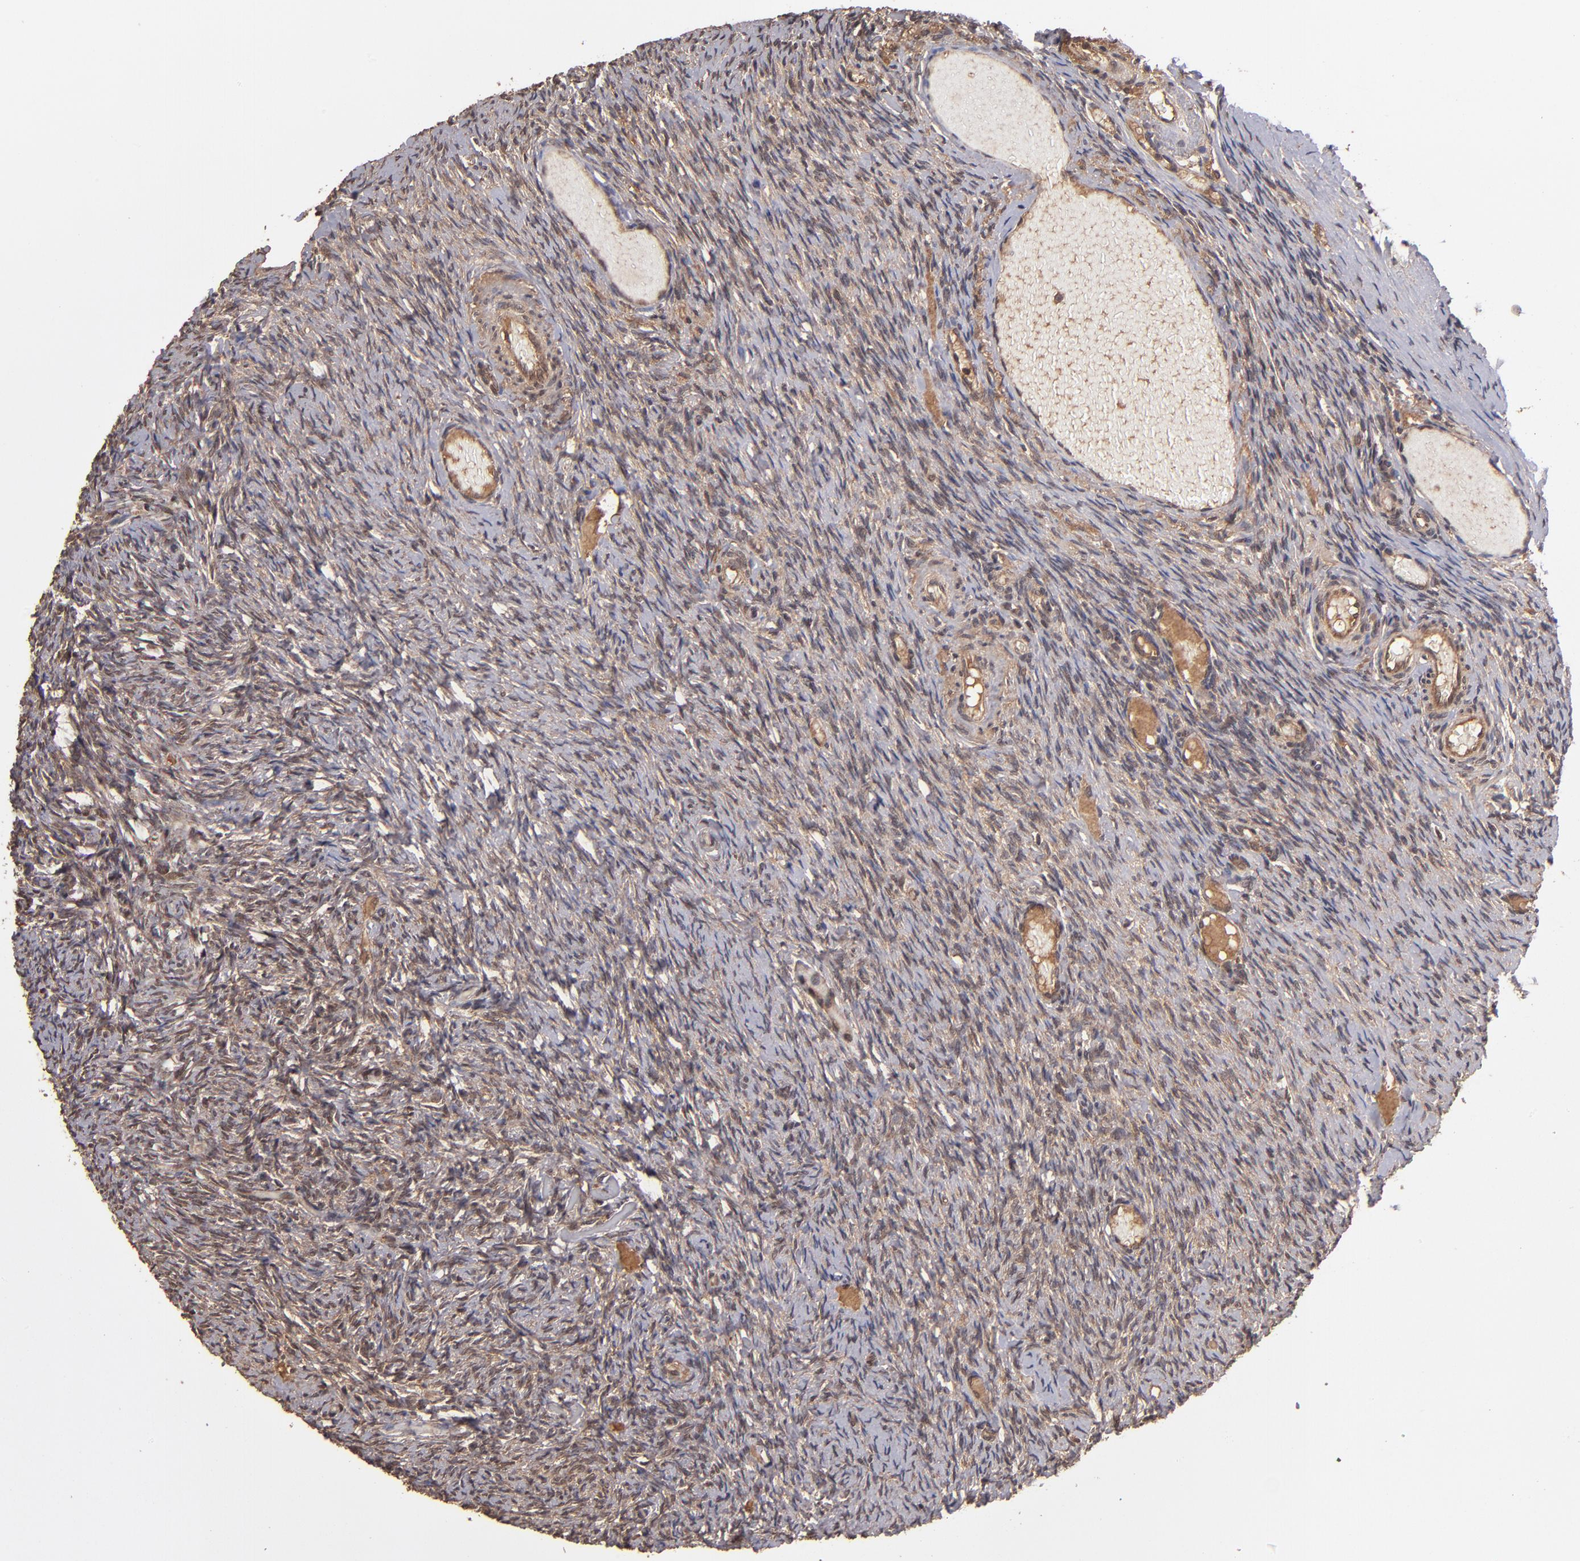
{"staining": {"intensity": "moderate", "quantity": ">75%", "location": "cytoplasmic/membranous"}, "tissue": "ovary", "cell_type": "Follicle cells", "image_type": "normal", "snomed": [{"axis": "morphology", "description": "Normal tissue, NOS"}, {"axis": "topography", "description": "Ovary"}], "caption": "Immunohistochemical staining of normal ovary displays moderate cytoplasmic/membranous protein expression in approximately >75% of follicle cells.", "gene": "NFE2L2", "patient": {"sex": "female", "age": 60}}